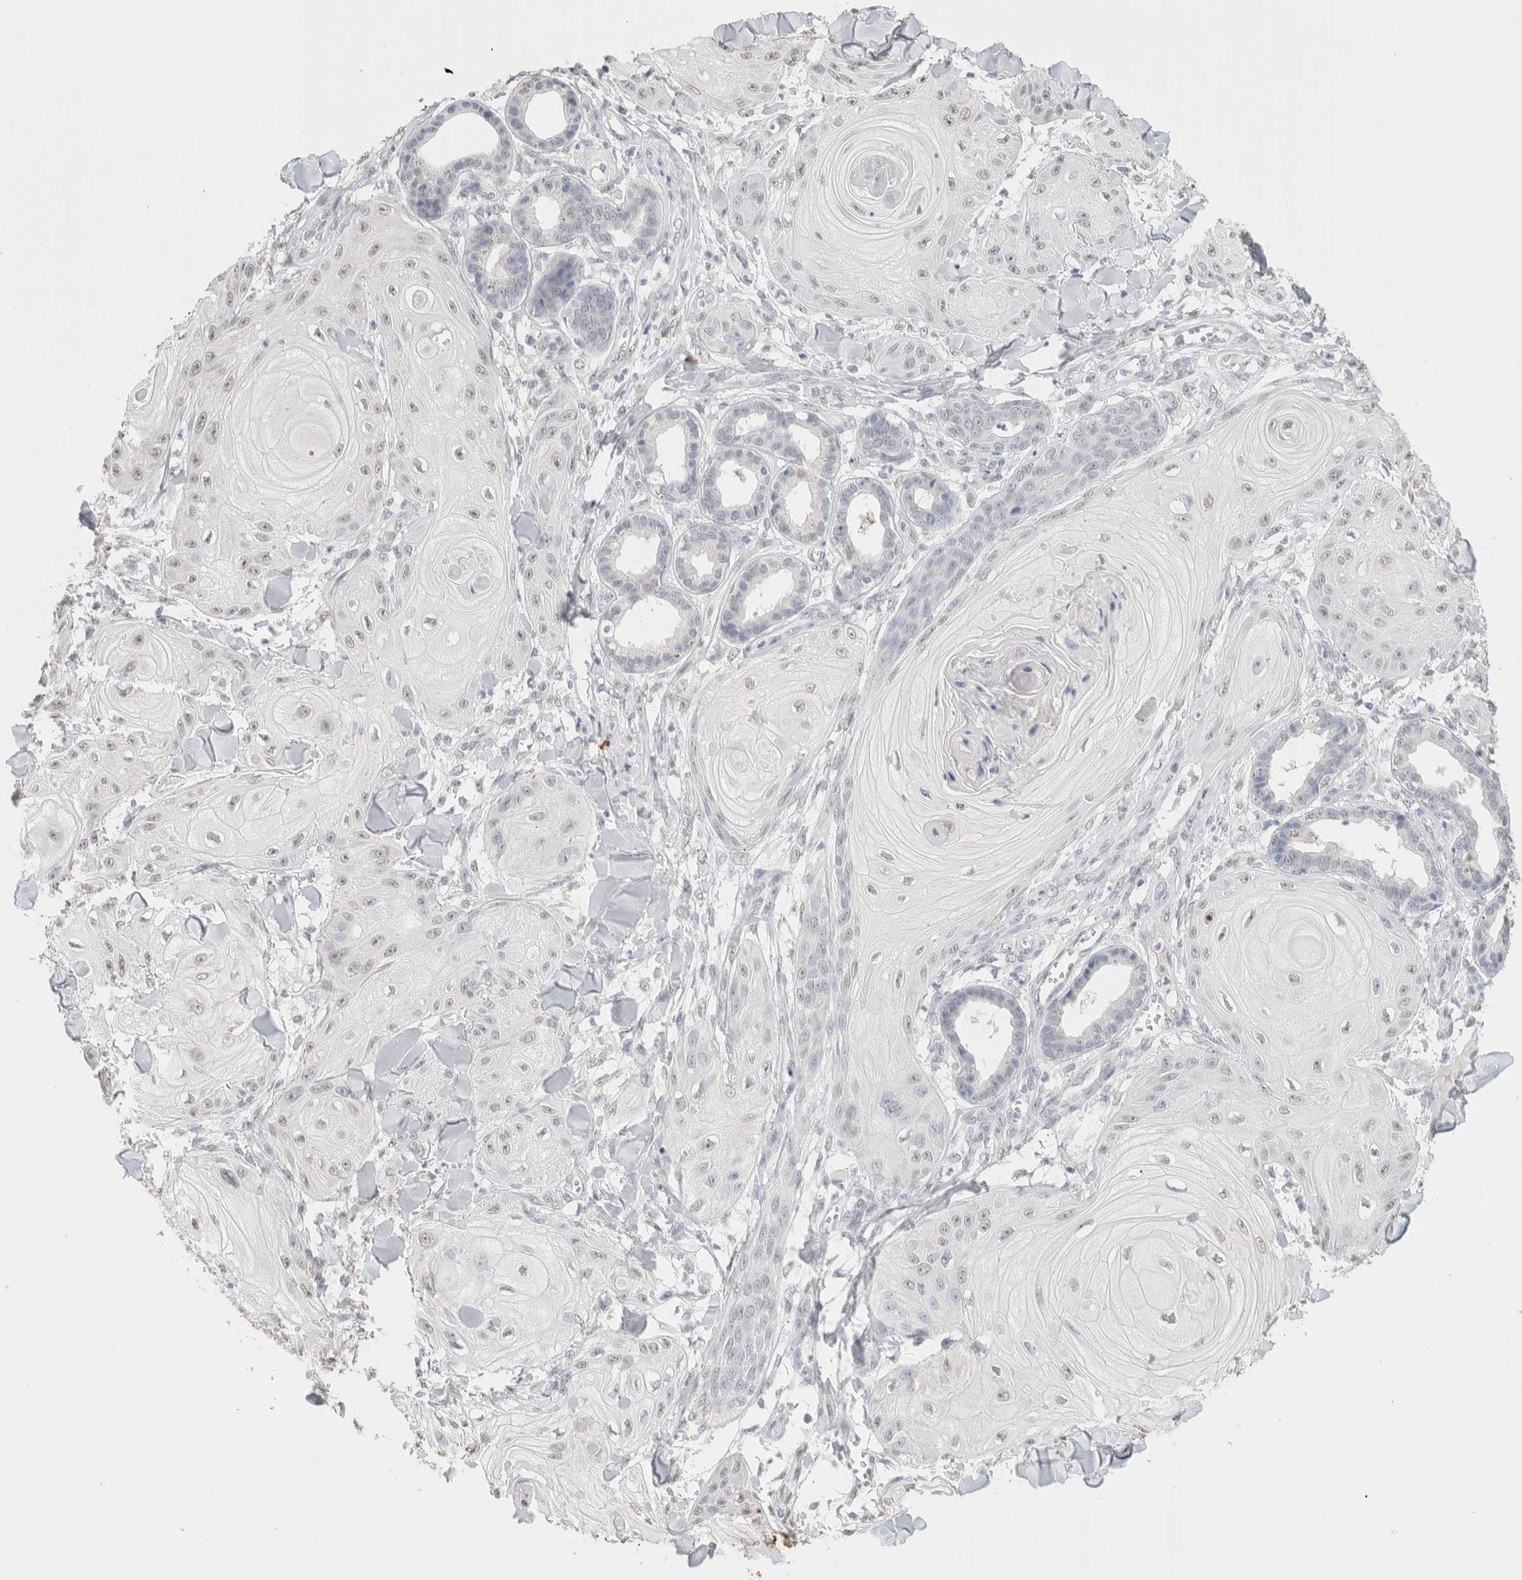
{"staining": {"intensity": "negative", "quantity": "none", "location": "none"}, "tissue": "skin cancer", "cell_type": "Tumor cells", "image_type": "cancer", "snomed": [{"axis": "morphology", "description": "Squamous cell carcinoma, NOS"}, {"axis": "topography", "description": "Skin"}], "caption": "A high-resolution image shows IHC staining of squamous cell carcinoma (skin), which exhibits no significant staining in tumor cells. The staining was performed using DAB (3,3'-diaminobenzidine) to visualize the protein expression in brown, while the nuclei were stained in blue with hematoxylin (Magnification: 20x).", "gene": "CD80", "patient": {"sex": "male", "age": 74}}